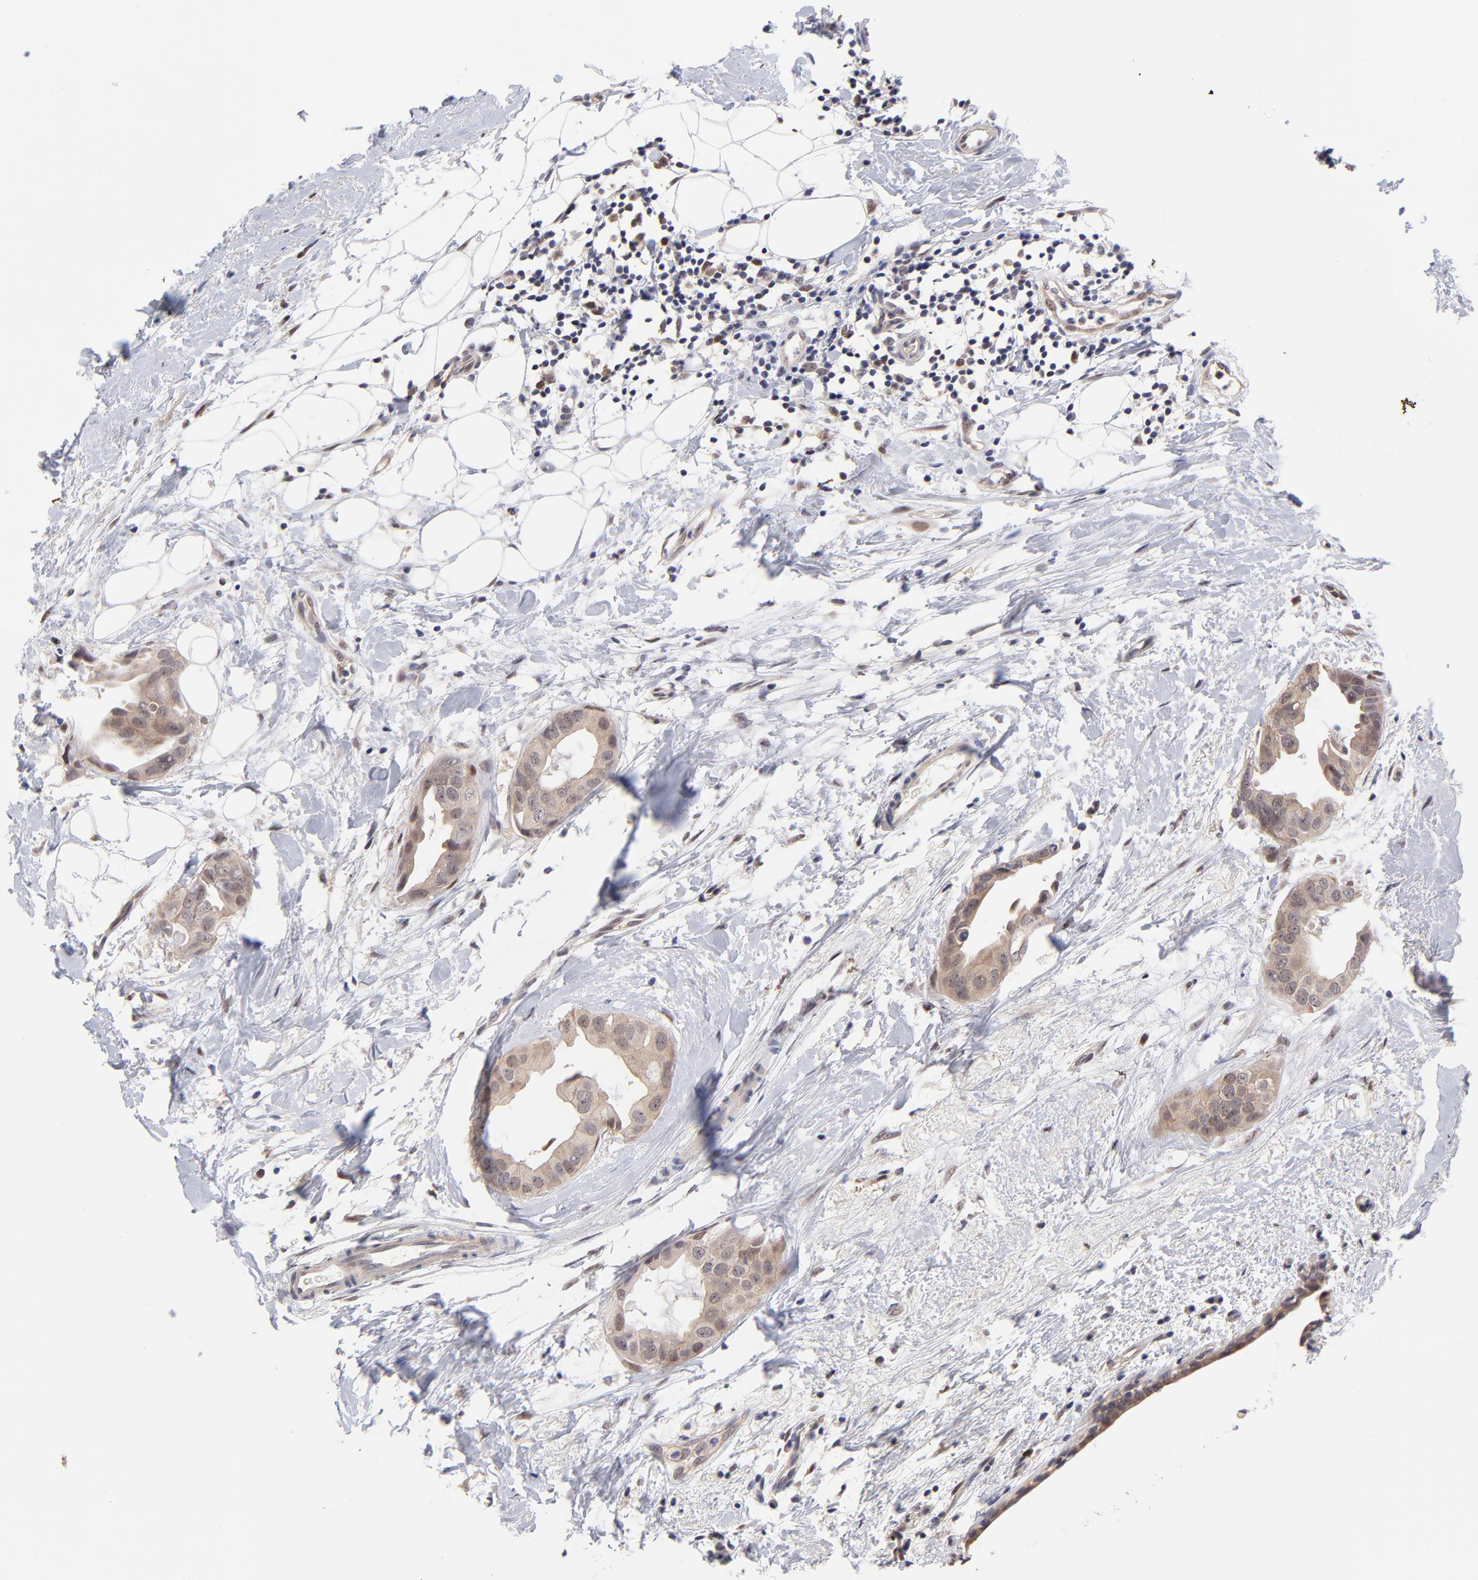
{"staining": {"intensity": "moderate", "quantity": ">75%", "location": "cytoplasmic/membranous"}, "tissue": "breast cancer", "cell_type": "Tumor cells", "image_type": "cancer", "snomed": [{"axis": "morphology", "description": "Duct carcinoma"}, {"axis": "topography", "description": "Breast"}], "caption": "There is medium levels of moderate cytoplasmic/membranous expression in tumor cells of breast cancer, as demonstrated by immunohistochemical staining (brown color).", "gene": "UBE2E3", "patient": {"sex": "female", "age": 40}}